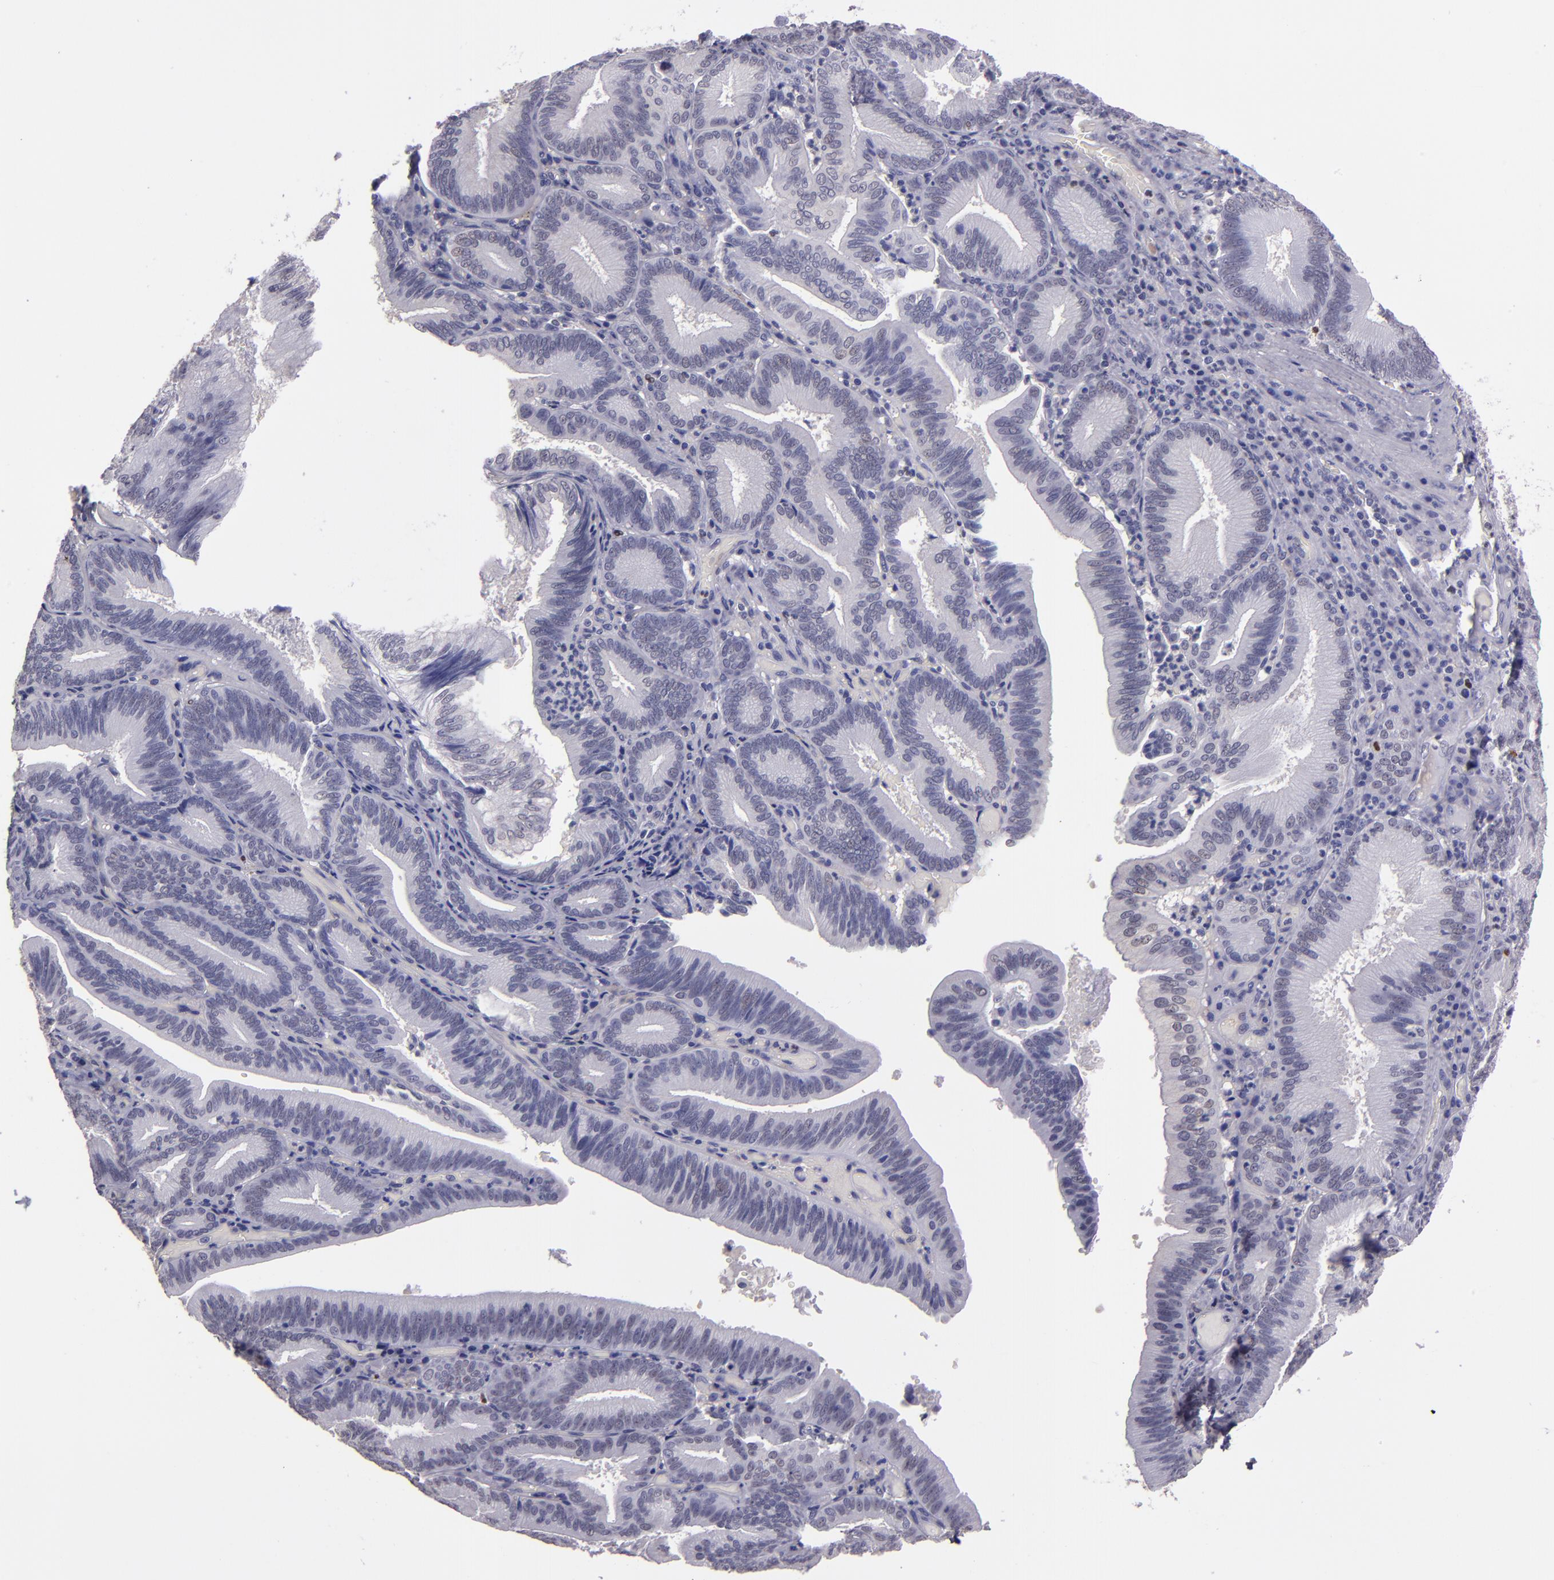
{"staining": {"intensity": "negative", "quantity": "none", "location": "none"}, "tissue": "pancreatic cancer", "cell_type": "Tumor cells", "image_type": "cancer", "snomed": [{"axis": "morphology", "description": "Adenocarcinoma, NOS"}, {"axis": "topography", "description": "Pancreas"}], "caption": "Immunohistochemical staining of pancreatic adenocarcinoma reveals no significant expression in tumor cells.", "gene": "CEBPE", "patient": {"sex": "male", "age": 82}}